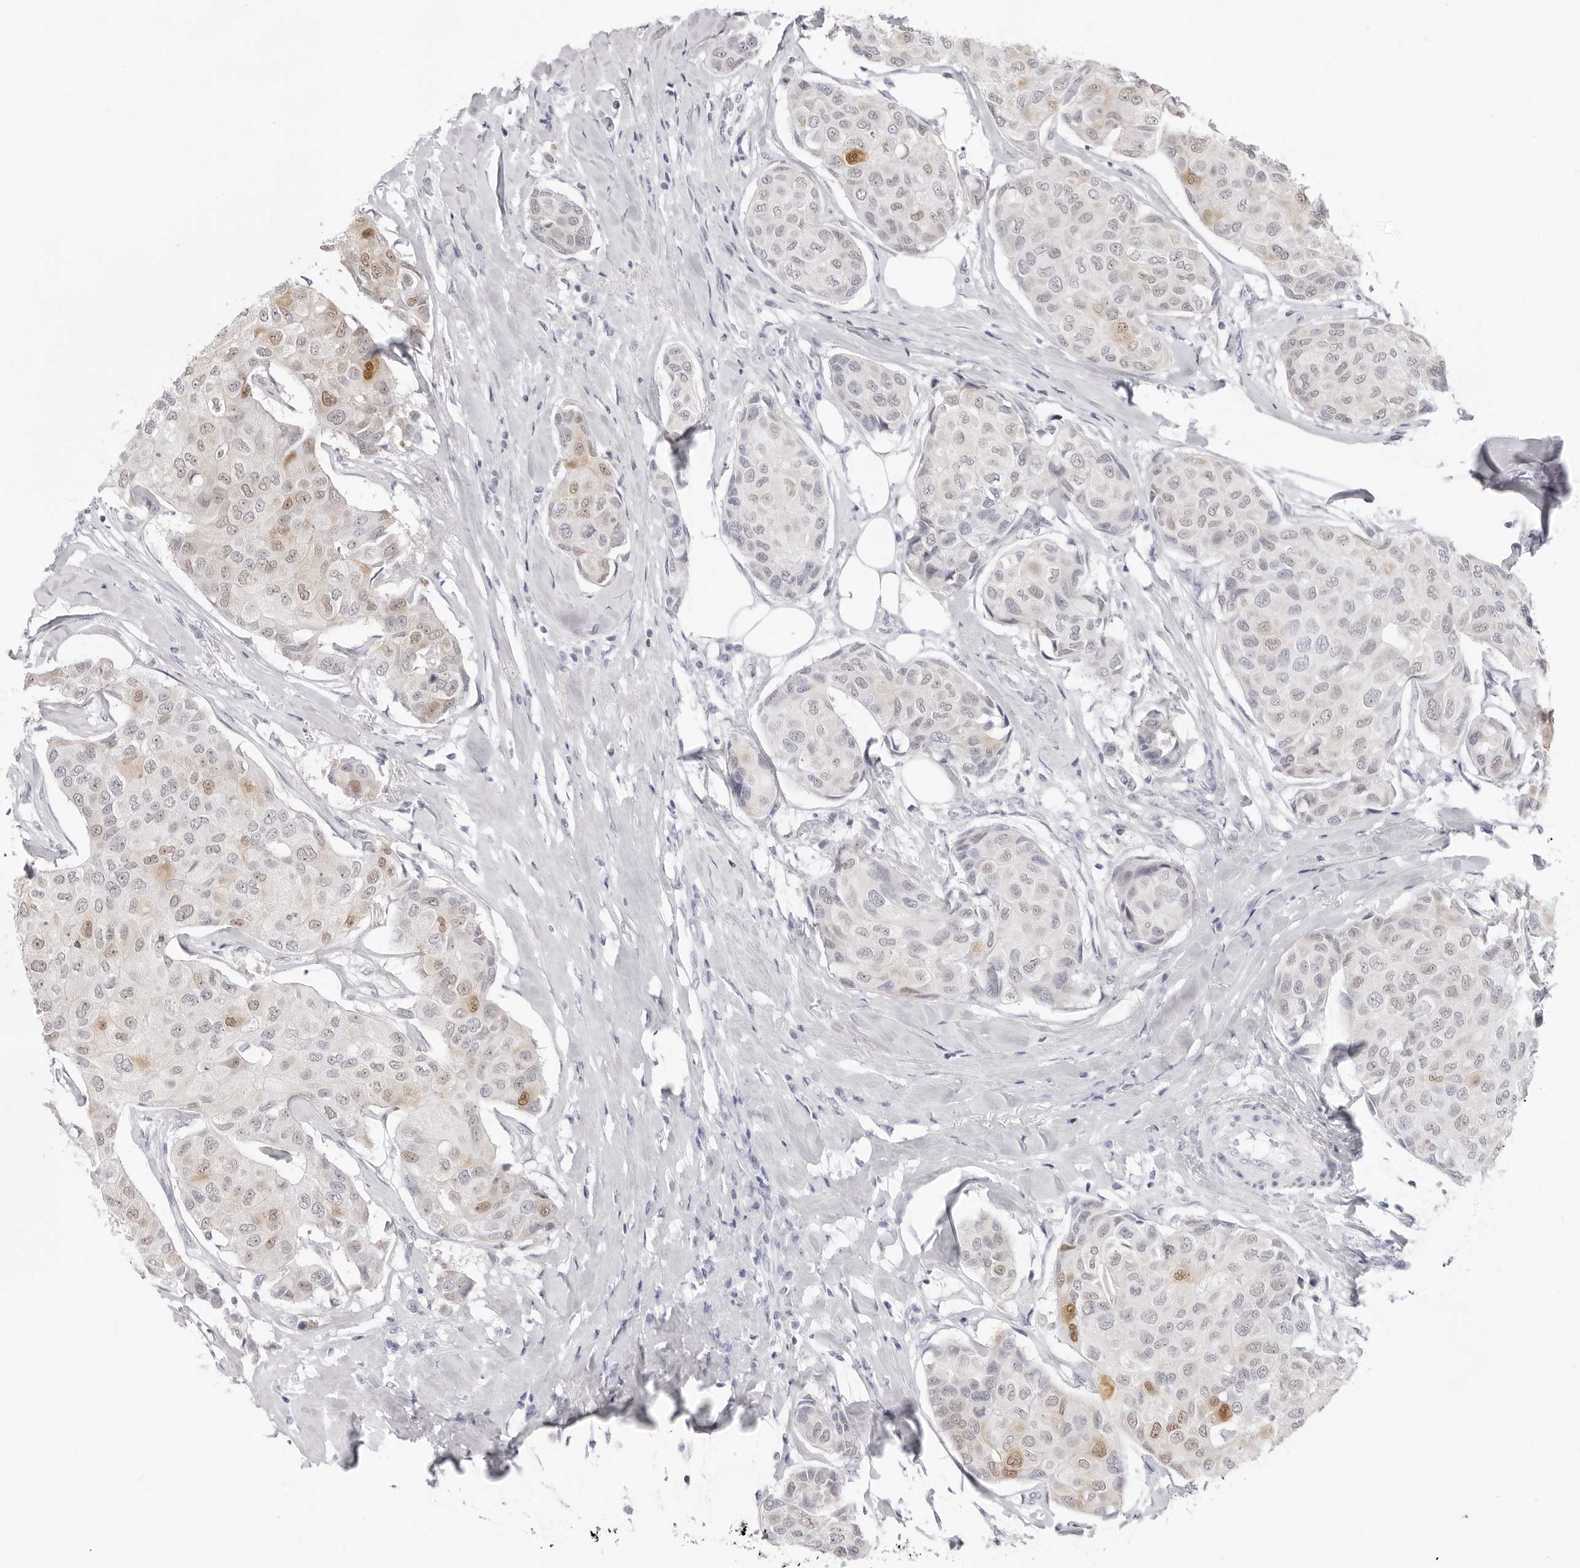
{"staining": {"intensity": "moderate", "quantity": "<25%", "location": "cytoplasmic/membranous,nuclear"}, "tissue": "breast cancer", "cell_type": "Tumor cells", "image_type": "cancer", "snomed": [{"axis": "morphology", "description": "Duct carcinoma"}, {"axis": "topography", "description": "Breast"}], "caption": "Approximately <25% of tumor cells in breast invasive ductal carcinoma demonstrate moderate cytoplasmic/membranous and nuclear protein expression as visualized by brown immunohistochemical staining.", "gene": "FDPS", "patient": {"sex": "female", "age": 80}}